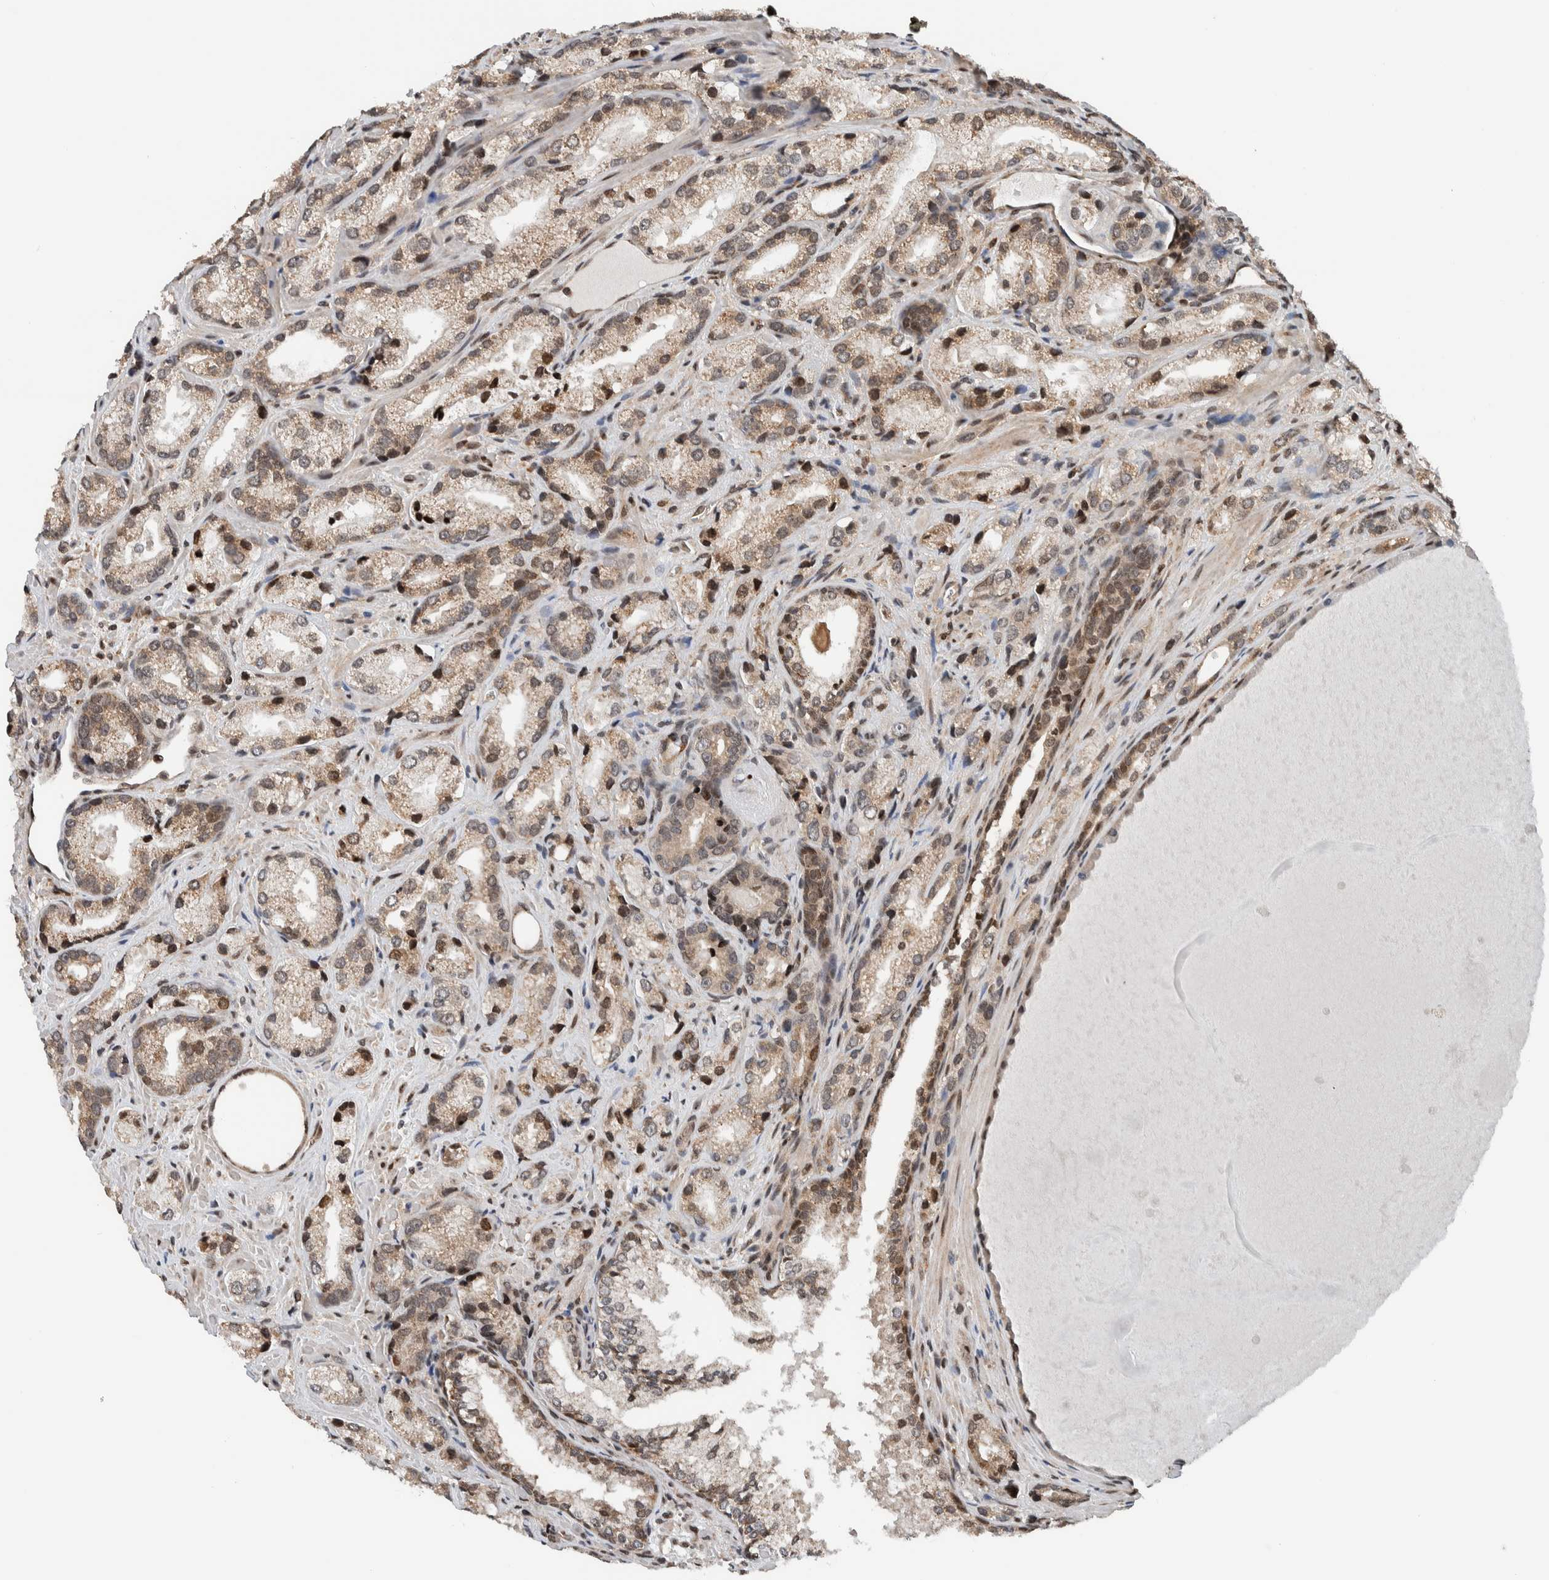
{"staining": {"intensity": "moderate", "quantity": ">75%", "location": "cytoplasmic/membranous,nuclear"}, "tissue": "prostate cancer", "cell_type": "Tumor cells", "image_type": "cancer", "snomed": [{"axis": "morphology", "description": "Adenocarcinoma, High grade"}, {"axis": "topography", "description": "Prostate"}], "caption": "Moderate cytoplasmic/membranous and nuclear staining for a protein is seen in about >75% of tumor cells of prostate cancer (adenocarcinoma (high-grade)) using immunohistochemistry (IHC).", "gene": "NPLOC4", "patient": {"sex": "male", "age": 63}}